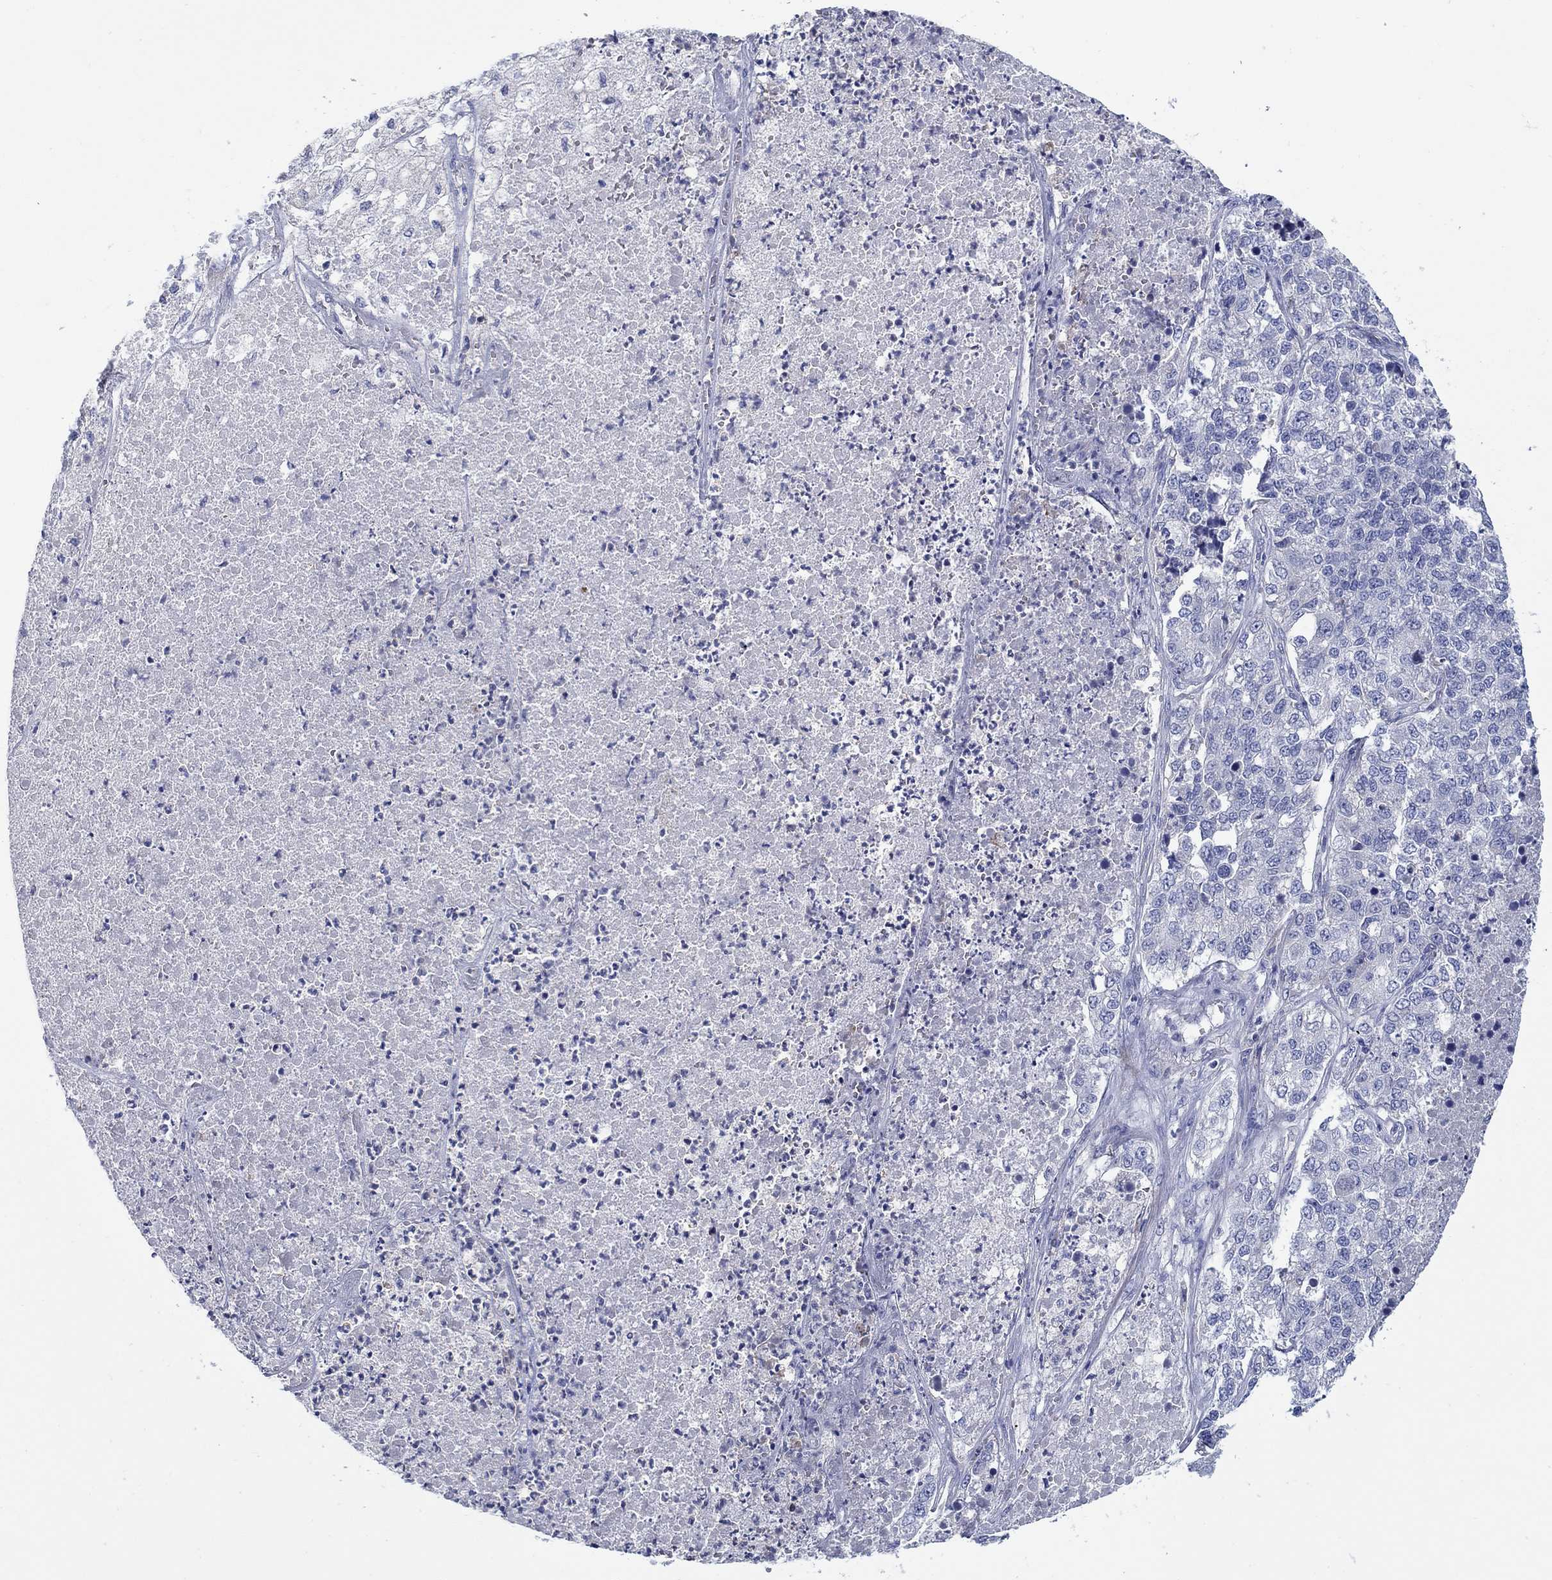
{"staining": {"intensity": "negative", "quantity": "none", "location": "none"}, "tissue": "lung cancer", "cell_type": "Tumor cells", "image_type": "cancer", "snomed": [{"axis": "morphology", "description": "Adenocarcinoma, NOS"}, {"axis": "topography", "description": "Lung"}], "caption": "Immunohistochemical staining of lung adenocarcinoma shows no significant staining in tumor cells.", "gene": "REEP2", "patient": {"sex": "male", "age": 49}}